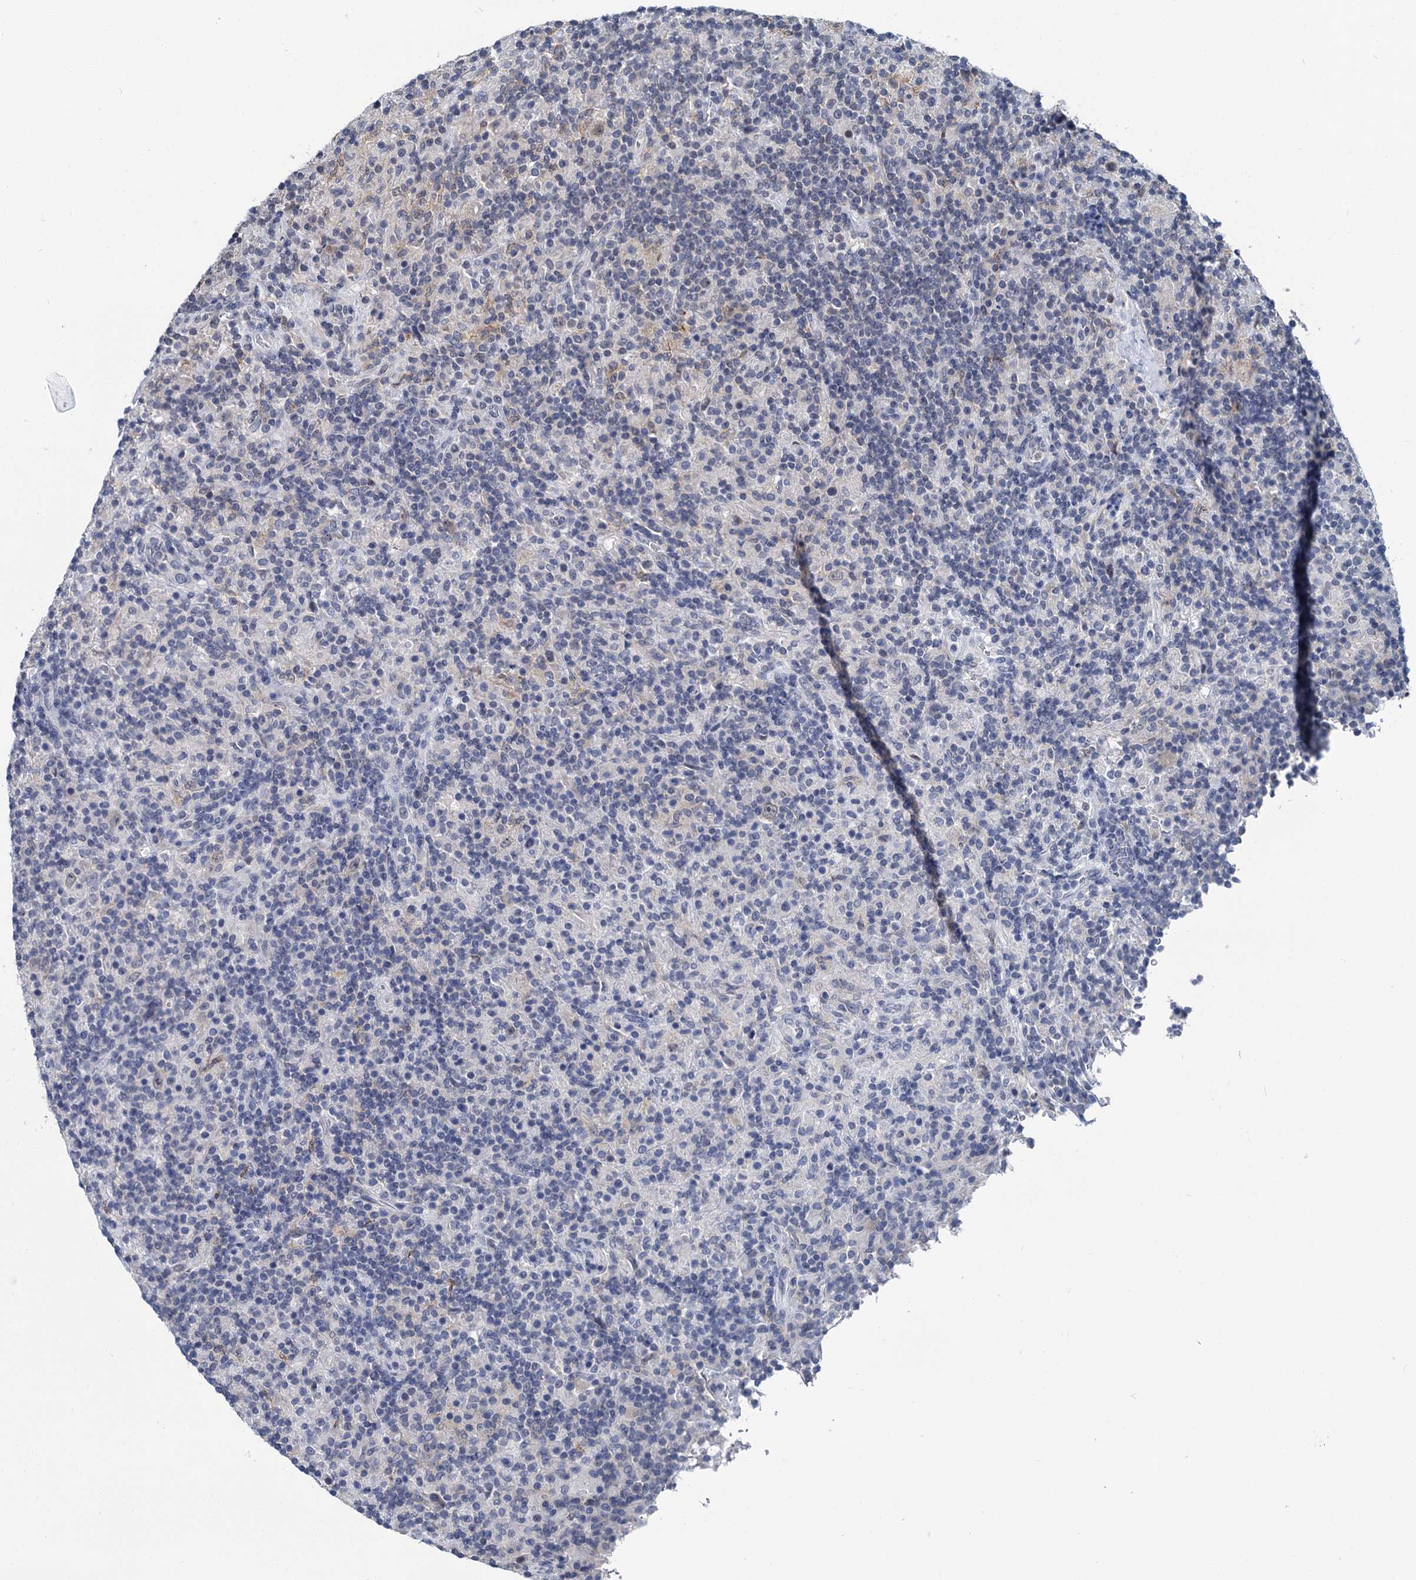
{"staining": {"intensity": "negative", "quantity": "none", "location": "none"}, "tissue": "lymphoma", "cell_type": "Tumor cells", "image_type": "cancer", "snomed": [{"axis": "morphology", "description": "Hodgkin's disease, NOS"}, {"axis": "topography", "description": "Lymph node"}], "caption": "This is an immunohistochemistry (IHC) image of human Hodgkin's disease. There is no positivity in tumor cells.", "gene": "MIOX", "patient": {"sex": "male", "age": 70}}